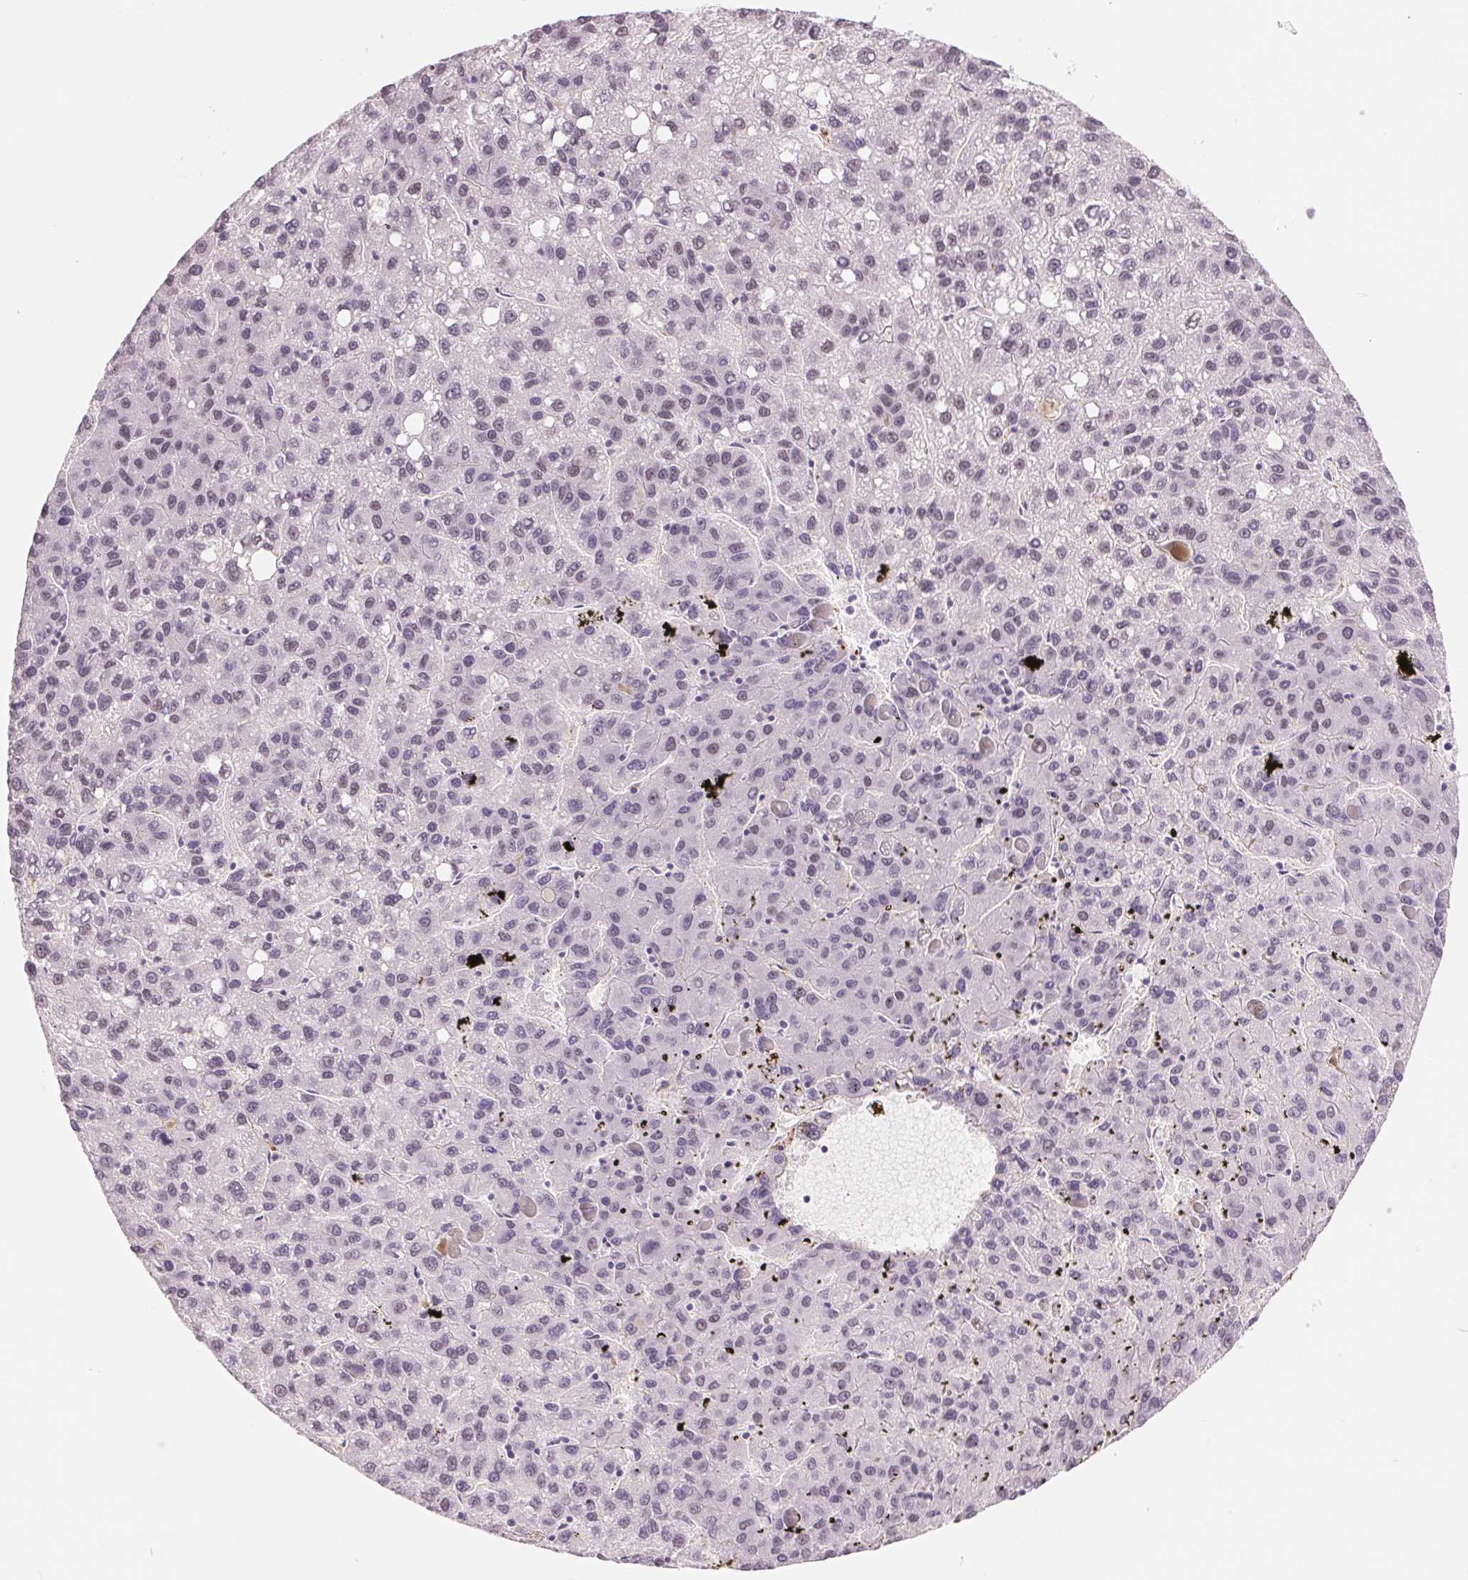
{"staining": {"intensity": "negative", "quantity": "none", "location": "none"}, "tissue": "liver cancer", "cell_type": "Tumor cells", "image_type": "cancer", "snomed": [{"axis": "morphology", "description": "Carcinoma, Hepatocellular, NOS"}, {"axis": "topography", "description": "Liver"}], "caption": "The micrograph exhibits no staining of tumor cells in hepatocellular carcinoma (liver).", "gene": "BCAT1", "patient": {"sex": "female", "age": 82}}